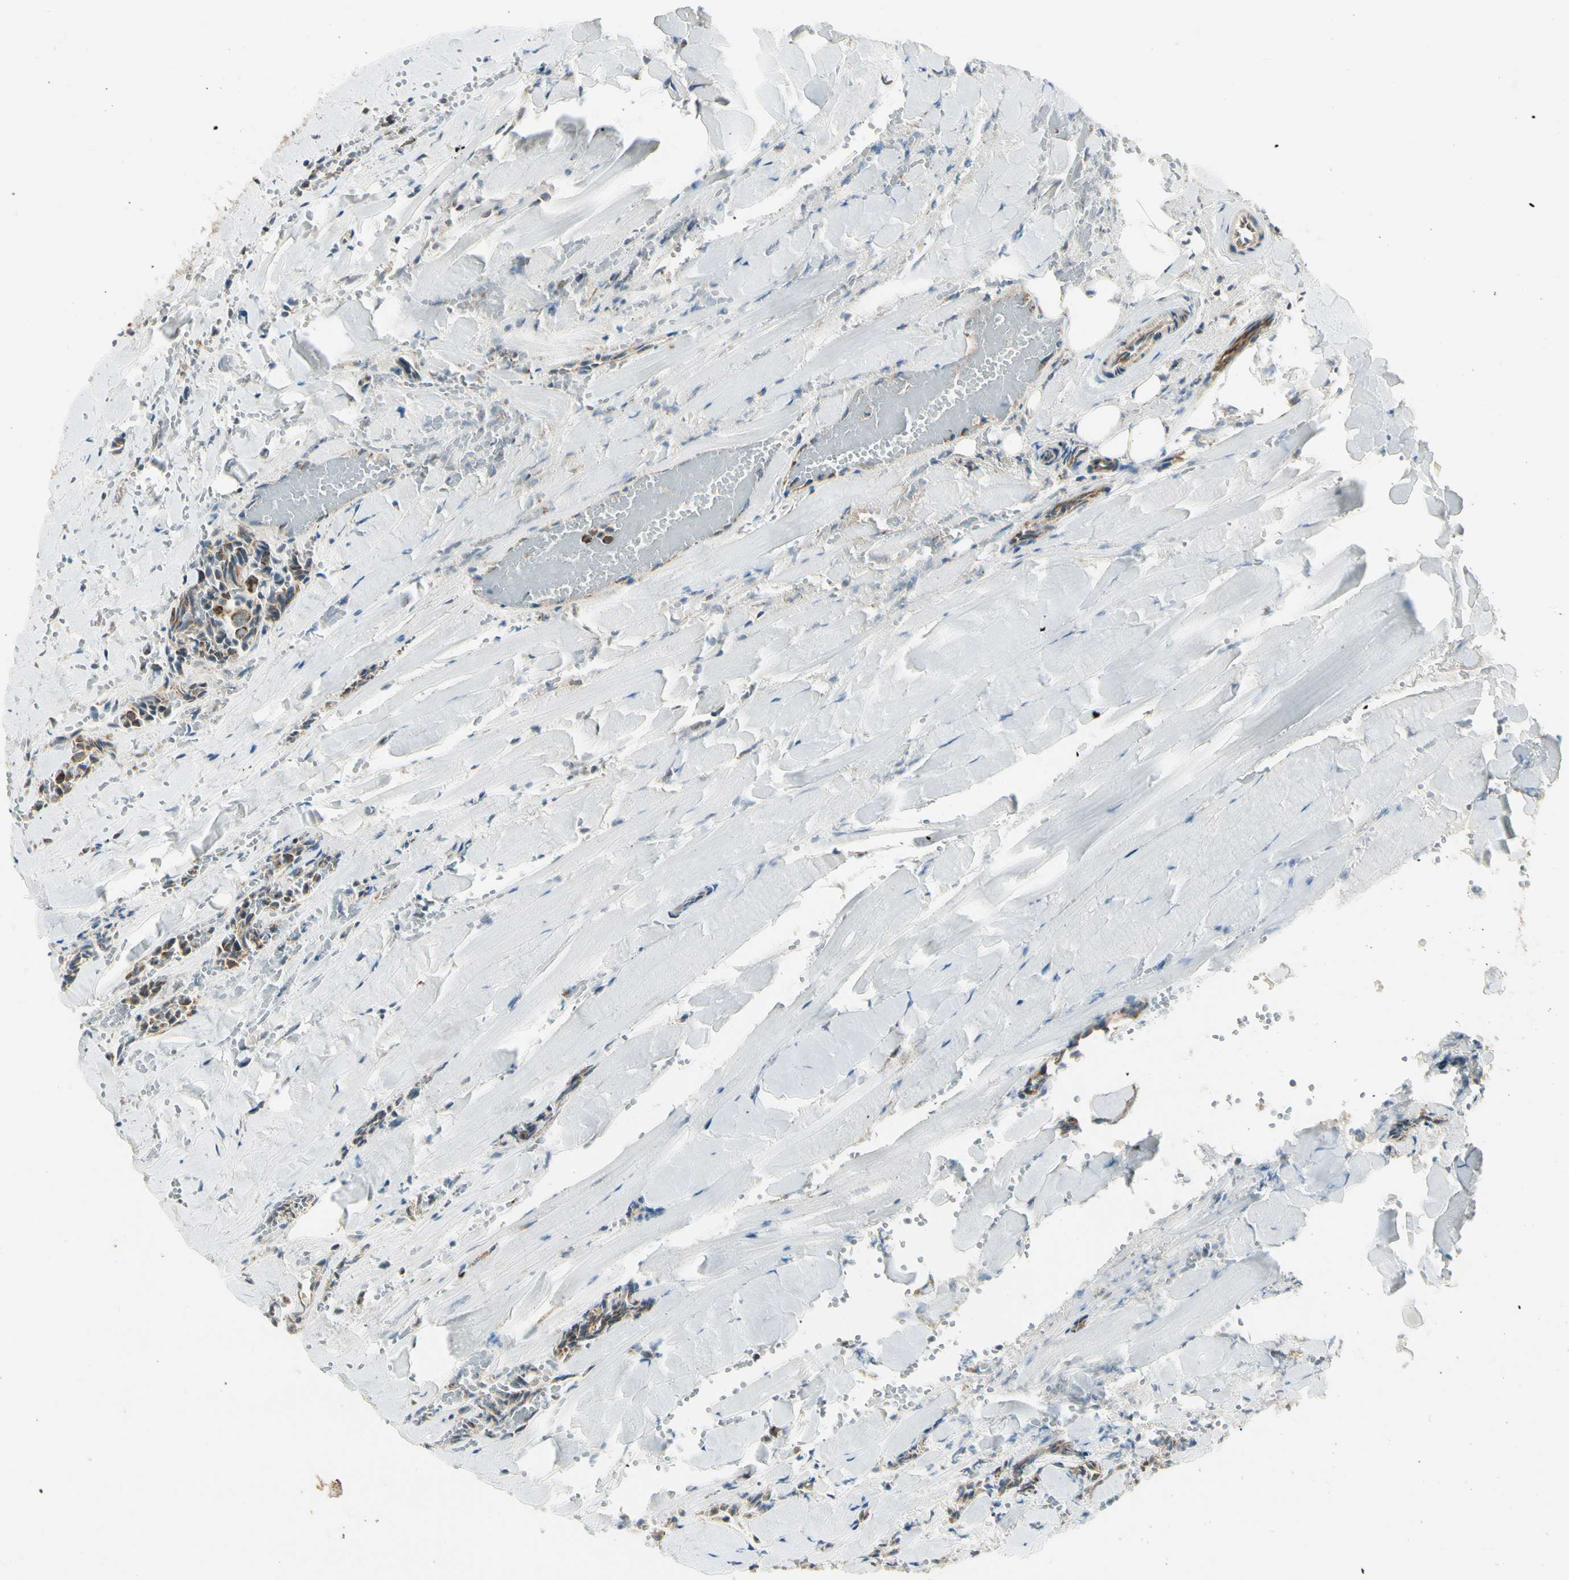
{"staining": {"intensity": "moderate", "quantity": "<25%", "location": "cytoplasmic/membranous"}, "tissue": "head and neck cancer", "cell_type": "Tumor cells", "image_type": "cancer", "snomed": [{"axis": "morphology", "description": "Adenocarcinoma, NOS"}, {"axis": "topography", "description": "Salivary gland"}, {"axis": "topography", "description": "Head-Neck"}], "caption": "A brown stain shows moderate cytoplasmic/membranous positivity of a protein in human adenocarcinoma (head and neck) tumor cells. (DAB (3,3'-diaminobenzidine) IHC, brown staining for protein, blue staining for nuclei).", "gene": "EPHB3", "patient": {"sex": "female", "age": 59}}